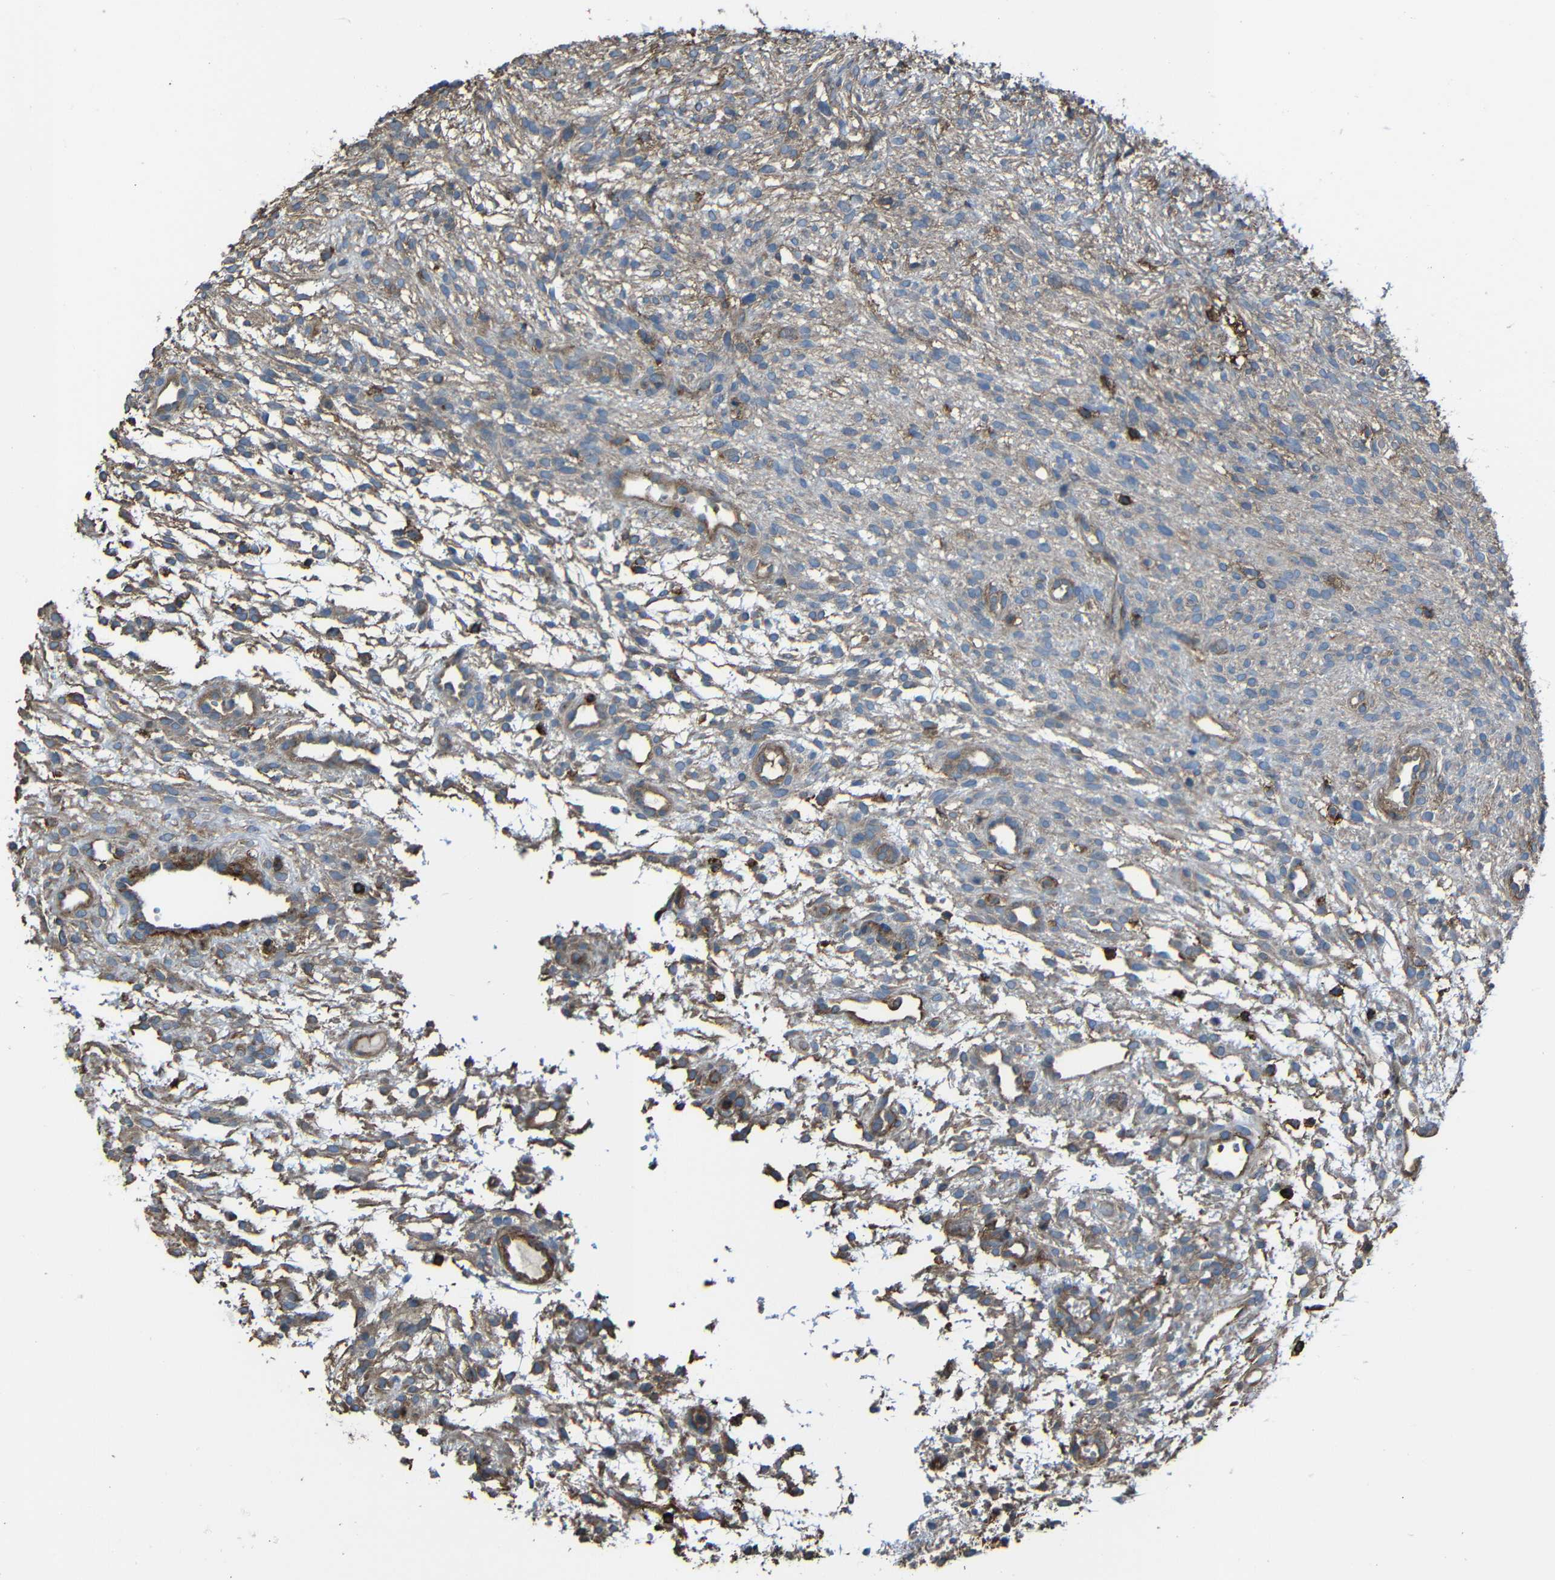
{"staining": {"intensity": "weak", "quantity": ">75%", "location": "cytoplasmic/membranous"}, "tissue": "ovary", "cell_type": "Follicle cells", "image_type": "normal", "snomed": [{"axis": "morphology", "description": "Normal tissue, NOS"}, {"axis": "morphology", "description": "Cyst, NOS"}, {"axis": "topography", "description": "Ovary"}], "caption": "The micrograph demonstrates a brown stain indicating the presence of a protein in the cytoplasmic/membranous of follicle cells in ovary. Immunohistochemistry stains the protein in brown and the nuclei are stained blue.", "gene": "ADGRE5", "patient": {"sex": "female", "age": 18}}